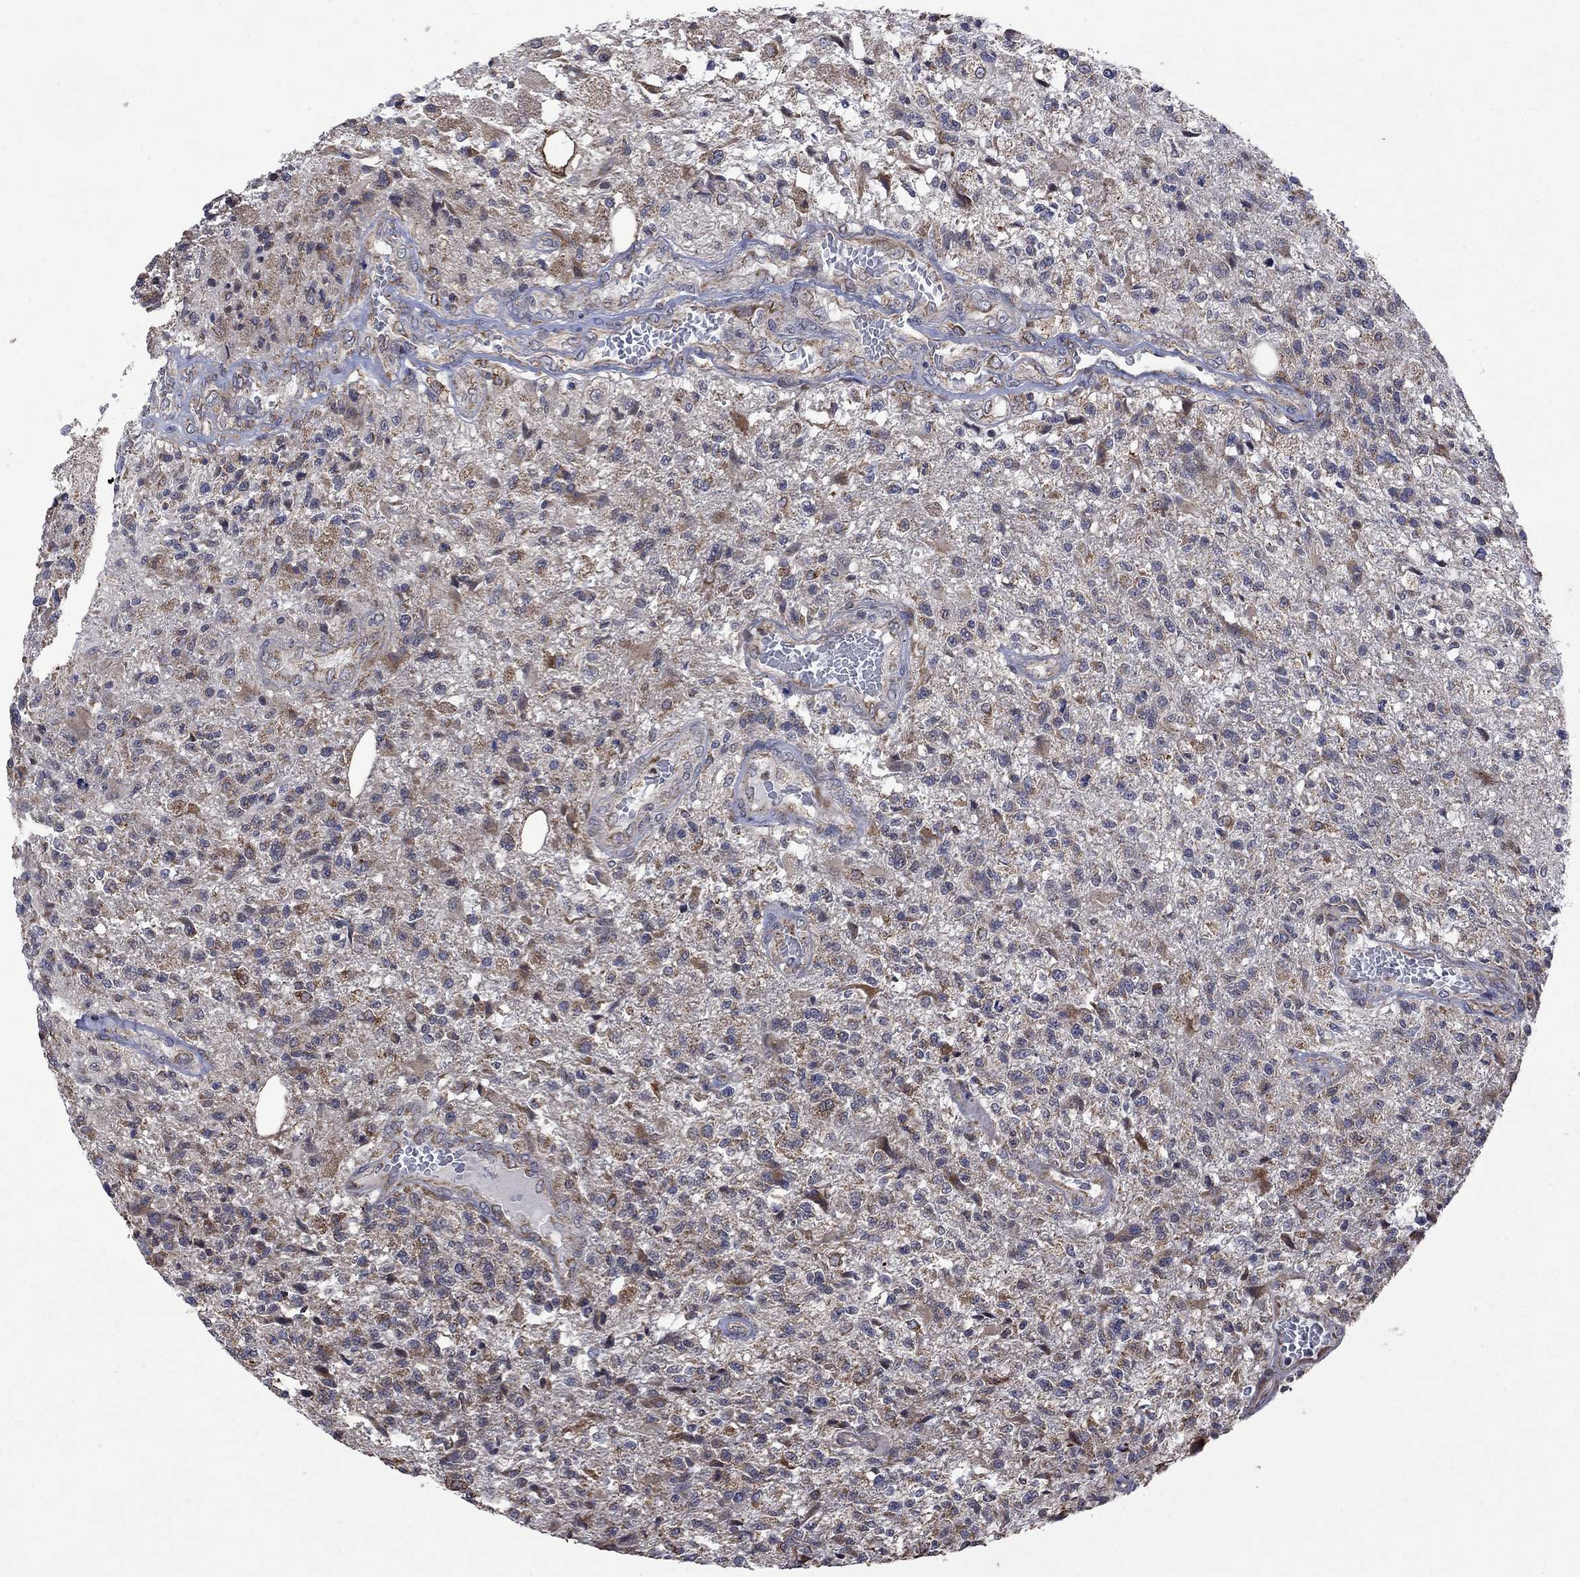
{"staining": {"intensity": "moderate", "quantity": "<25%", "location": "cytoplasmic/membranous"}, "tissue": "glioma", "cell_type": "Tumor cells", "image_type": "cancer", "snomed": [{"axis": "morphology", "description": "Glioma, malignant, High grade"}, {"axis": "topography", "description": "Brain"}], "caption": "Malignant glioma (high-grade) tissue demonstrates moderate cytoplasmic/membranous staining in approximately <25% of tumor cells", "gene": "FURIN", "patient": {"sex": "male", "age": 56}}